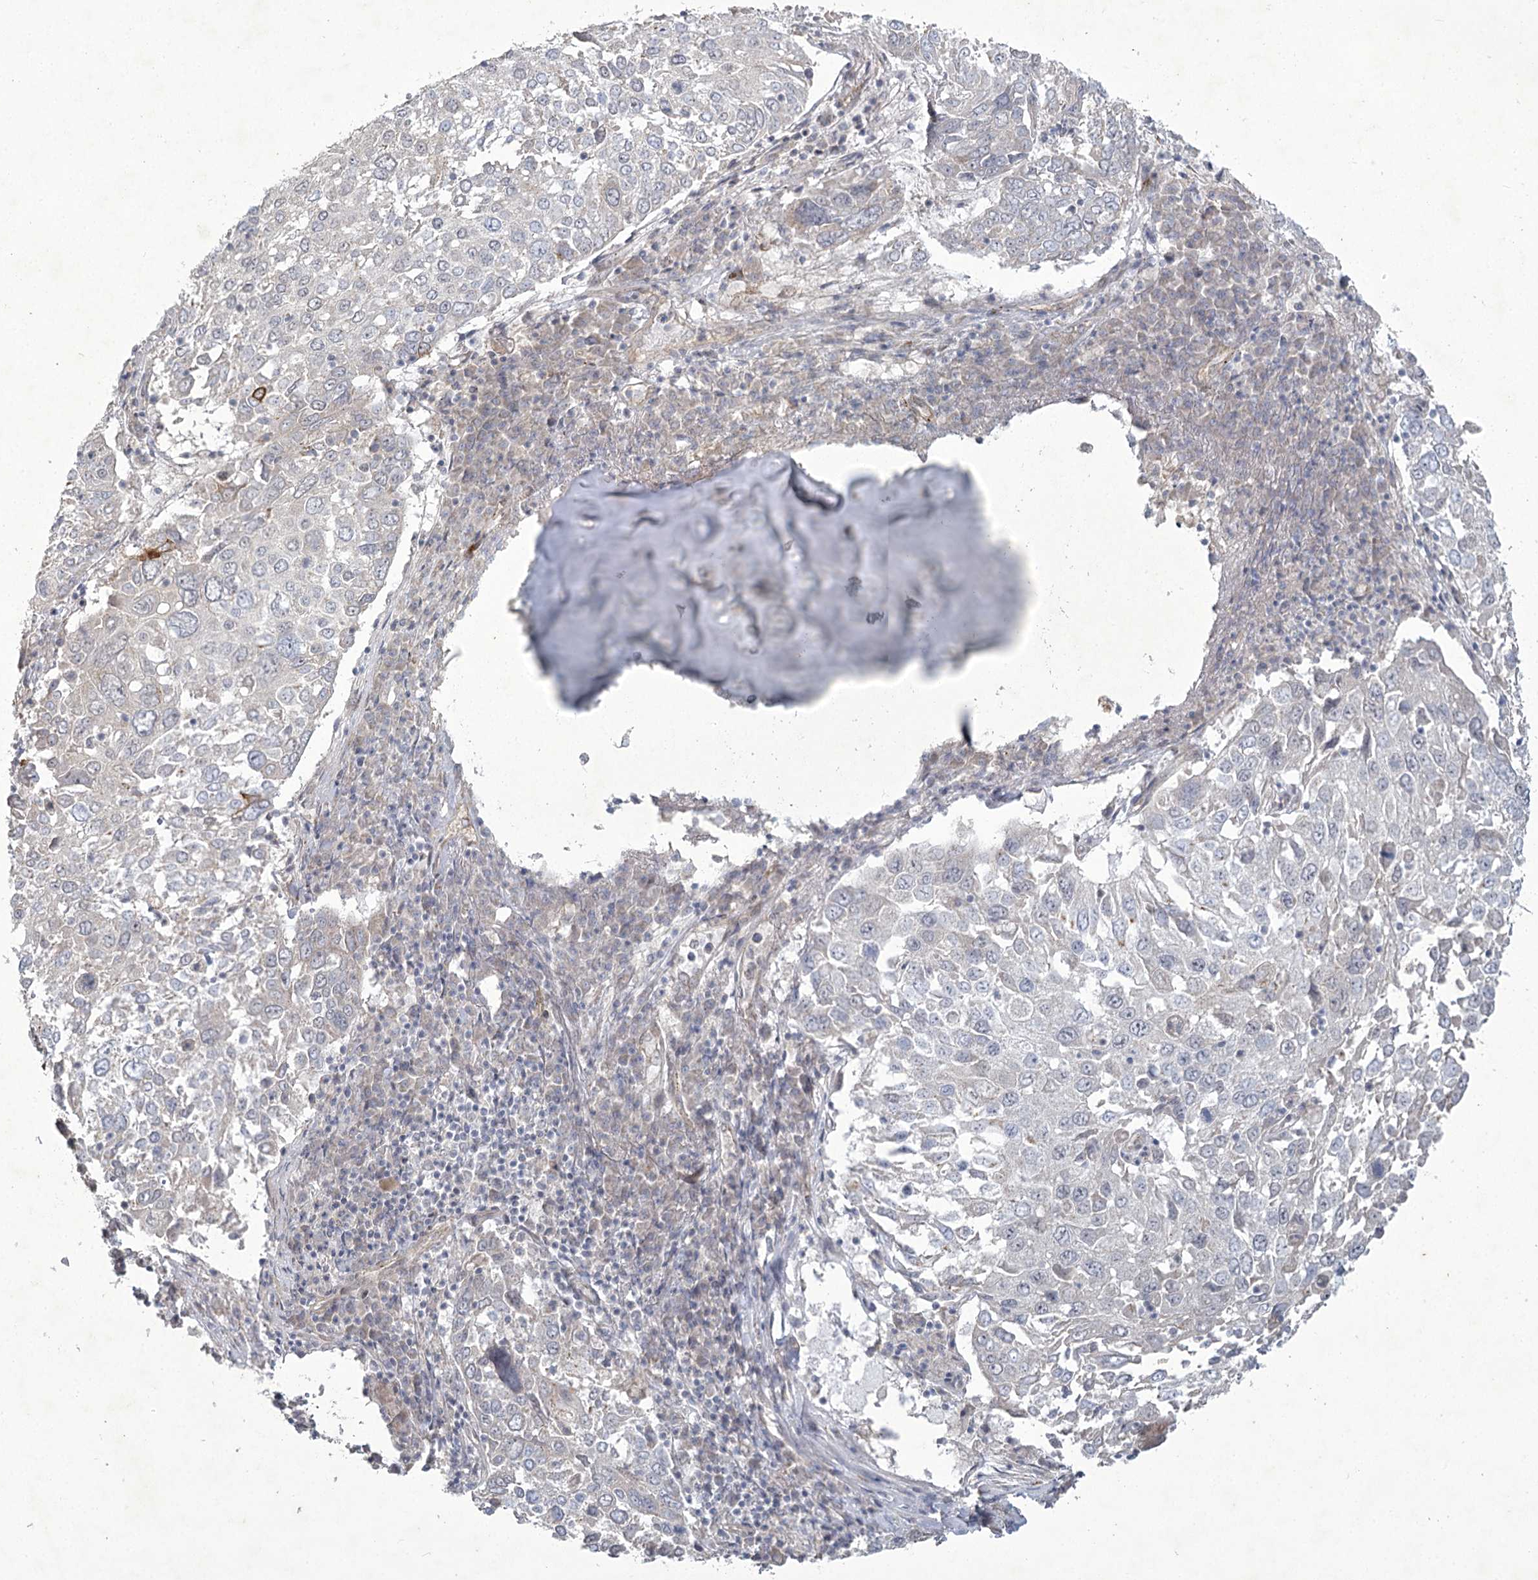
{"staining": {"intensity": "negative", "quantity": "none", "location": "none"}, "tissue": "lung cancer", "cell_type": "Tumor cells", "image_type": "cancer", "snomed": [{"axis": "morphology", "description": "Squamous cell carcinoma, NOS"}, {"axis": "topography", "description": "Lung"}], "caption": "The histopathology image demonstrates no staining of tumor cells in lung squamous cell carcinoma. (Immunohistochemistry (ihc), brightfield microscopy, high magnification).", "gene": "AMTN", "patient": {"sex": "male", "age": 65}}